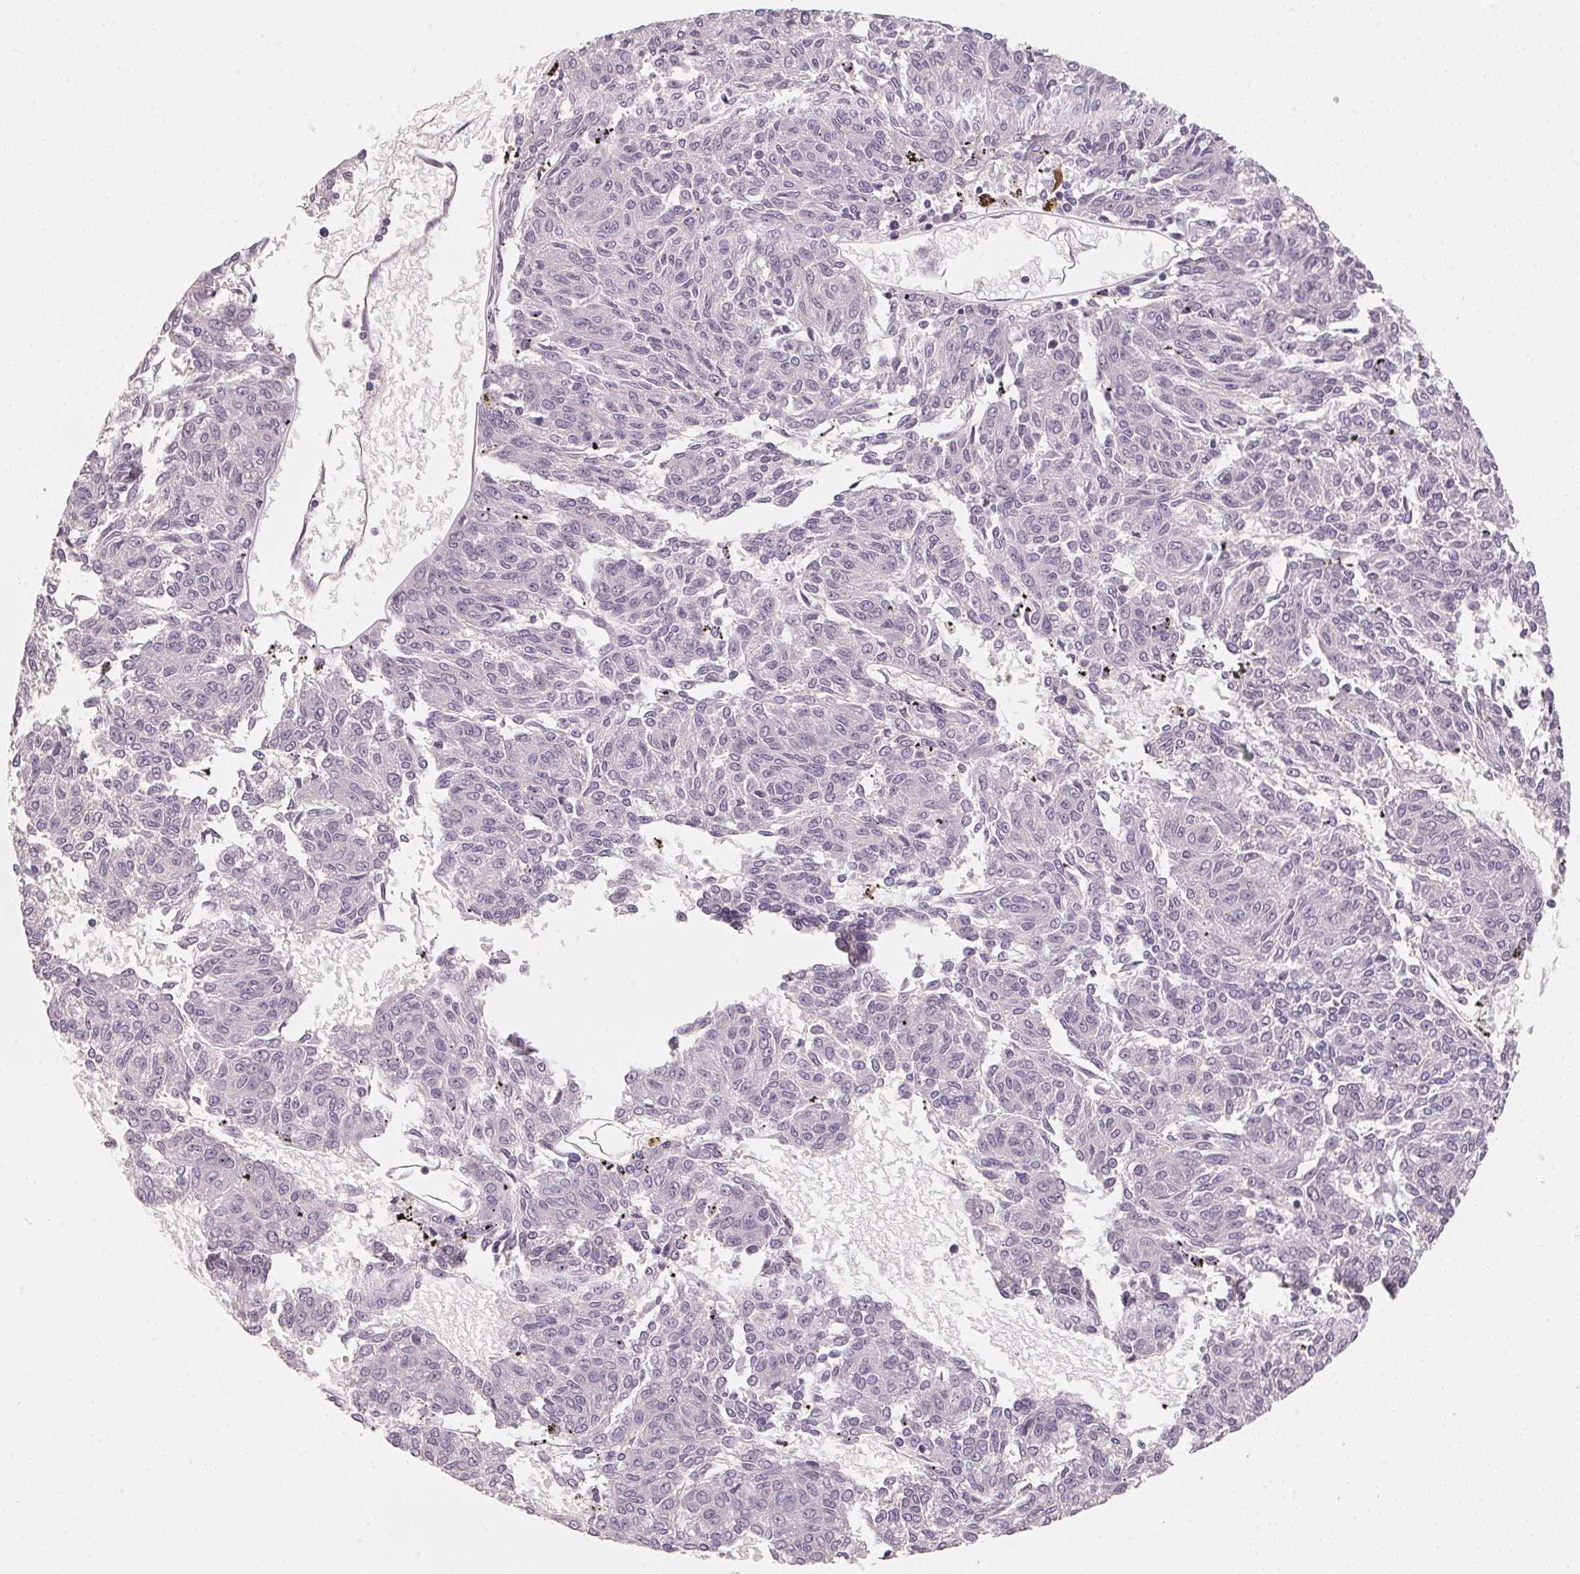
{"staining": {"intensity": "negative", "quantity": "none", "location": "none"}, "tissue": "melanoma", "cell_type": "Tumor cells", "image_type": "cancer", "snomed": [{"axis": "morphology", "description": "Malignant melanoma, NOS"}, {"axis": "topography", "description": "Skin"}], "caption": "A histopathology image of melanoma stained for a protein shows no brown staining in tumor cells.", "gene": "TREH", "patient": {"sex": "female", "age": 72}}